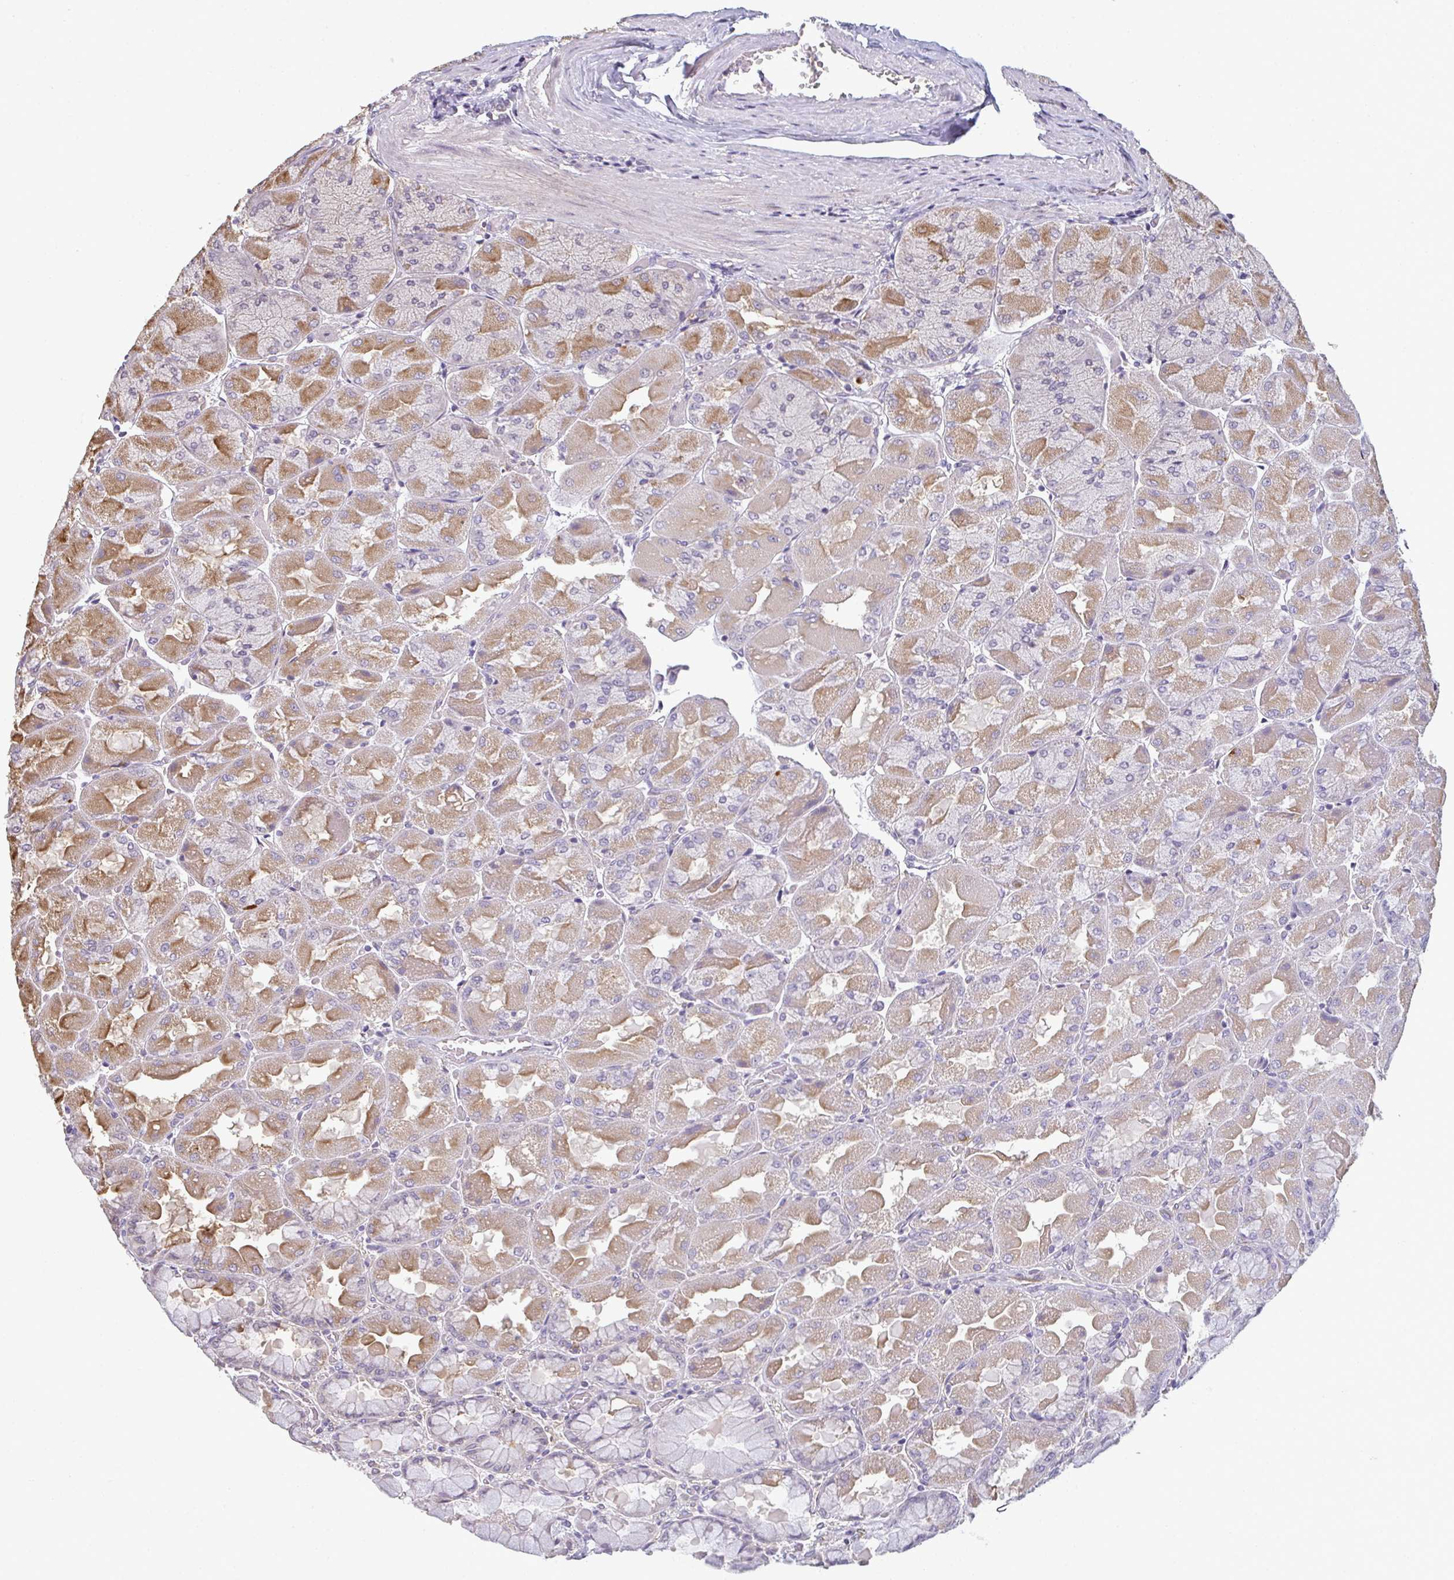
{"staining": {"intensity": "moderate", "quantity": "25%-75%", "location": "cytoplasmic/membranous"}, "tissue": "stomach", "cell_type": "Glandular cells", "image_type": "normal", "snomed": [{"axis": "morphology", "description": "Normal tissue, NOS"}, {"axis": "topography", "description": "Stomach"}], "caption": "About 25%-75% of glandular cells in unremarkable stomach reveal moderate cytoplasmic/membranous protein positivity as visualized by brown immunohistochemical staining.", "gene": "CXCR1", "patient": {"sex": "female", "age": 61}}